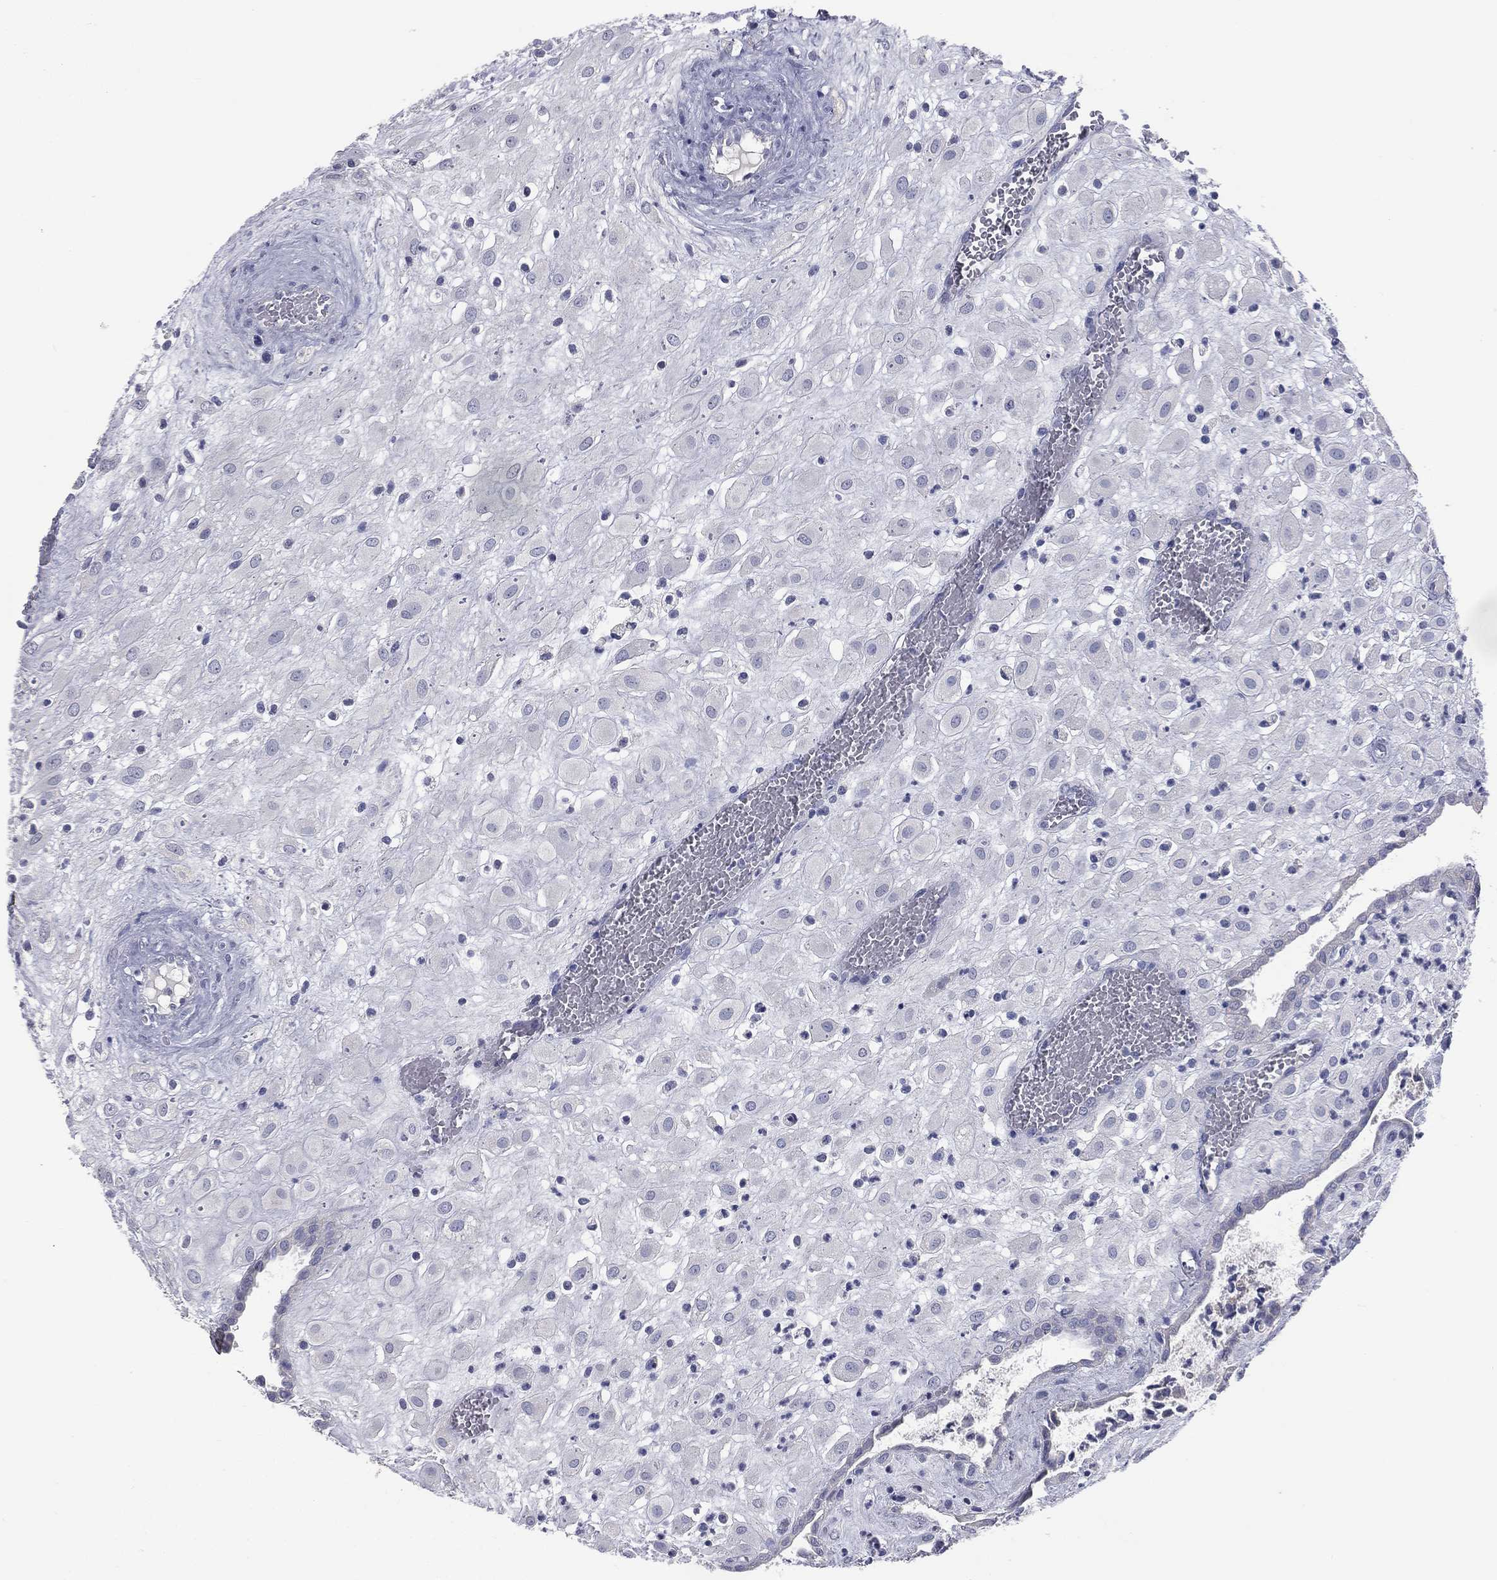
{"staining": {"intensity": "negative", "quantity": "none", "location": "none"}, "tissue": "placenta", "cell_type": "Decidual cells", "image_type": "normal", "snomed": [{"axis": "morphology", "description": "Normal tissue, NOS"}, {"axis": "topography", "description": "Placenta"}], "caption": "The photomicrograph reveals no significant positivity in decidual cells of placenta.", "gene": "STK31", "patient": {"sex": "female", "age": 24}}